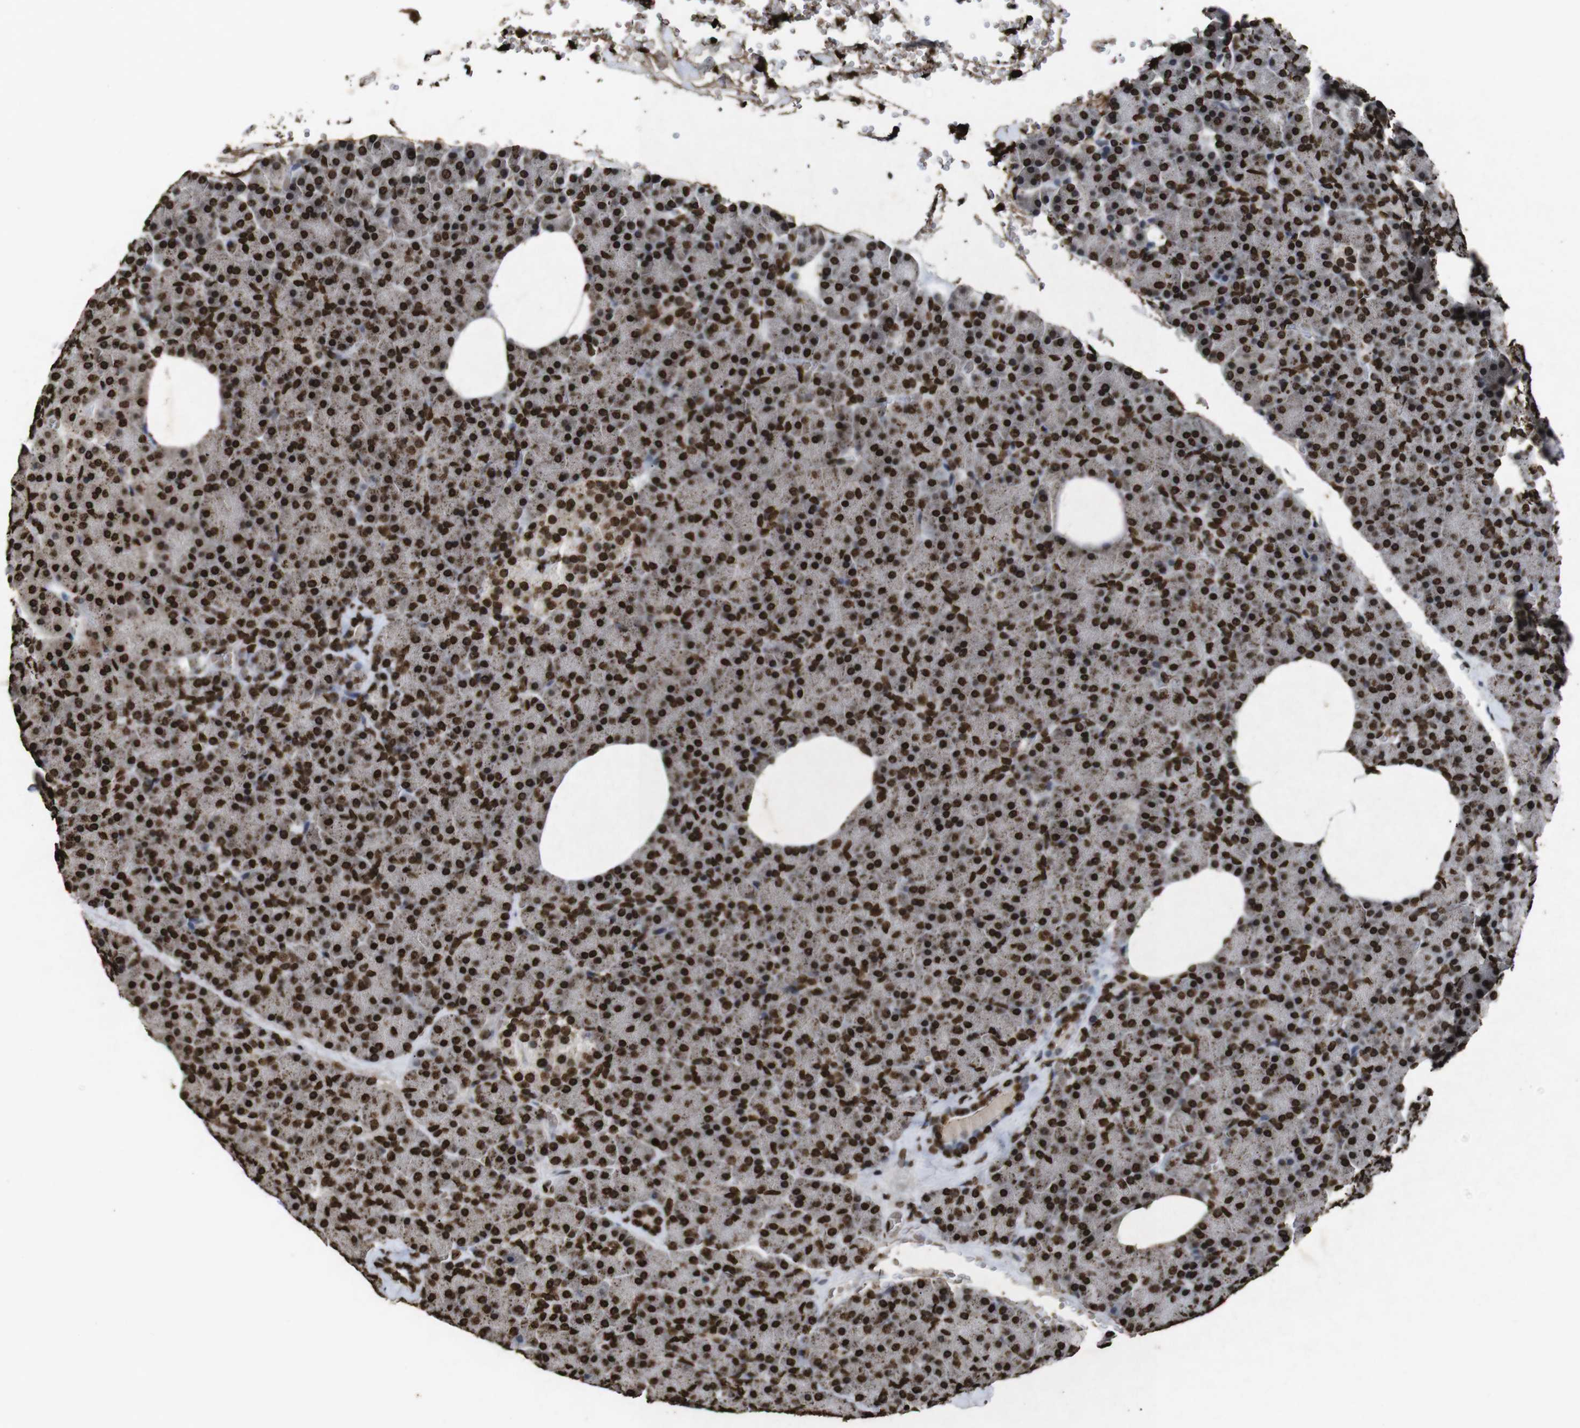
{"staining": {"intensity": "strong", "quantity": ">75%", "location": "nuclear"}, "tissue": "pancreas", "cell_type": "Exocrine glandular cells", "image_type": "normal", "snomed": [{"axis": "morphology", "description": "Normal tissue, NOS"}, {"axis": "topography", "description": "Pancreas"}], "caption": "Immunohistochemical staining of unremarkable human pancreas displays strong nuclear protein staining in approximately >75% of exocrine glandular cells.", "gene": "MDM2", "patient": {"sex": "female", "age": 35}}